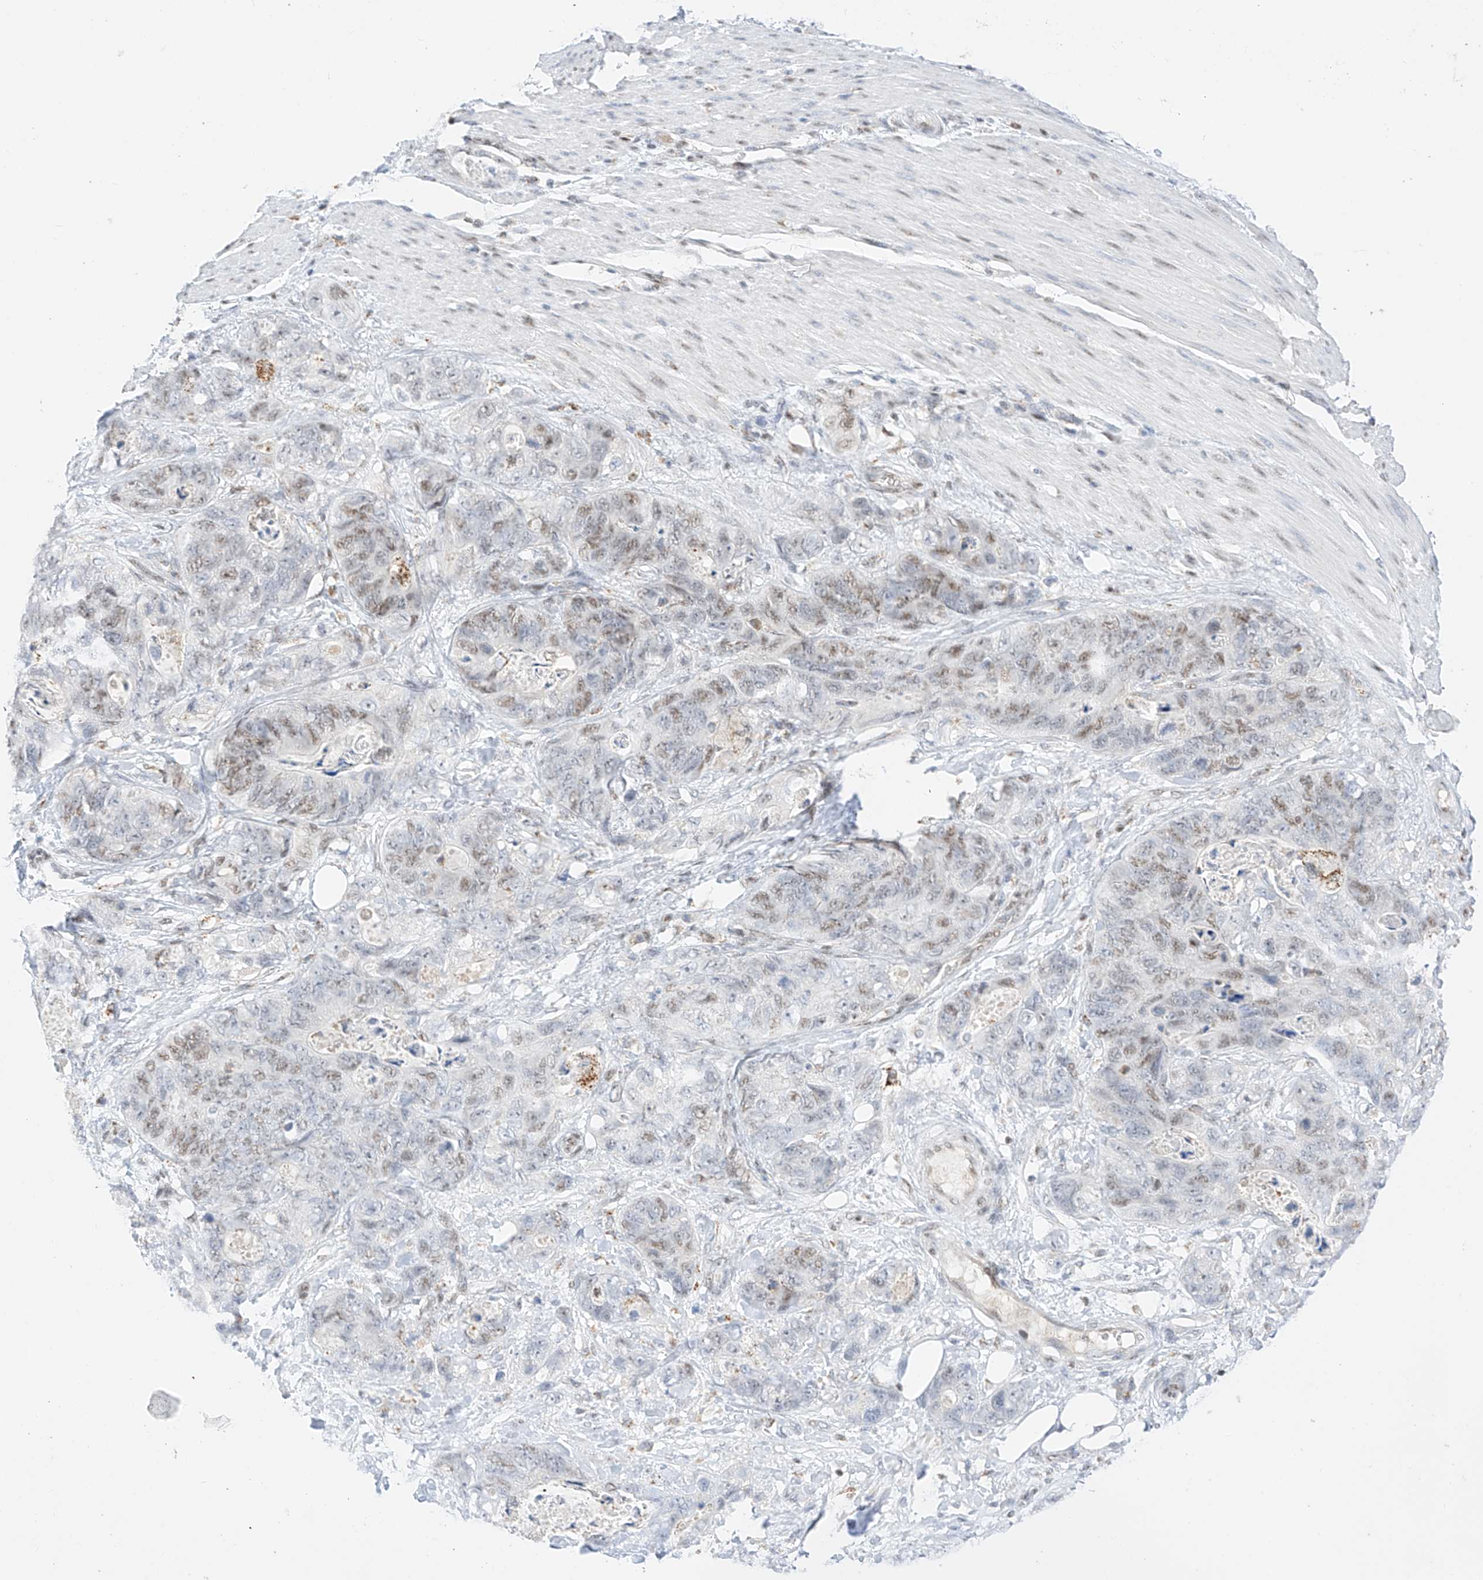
{"staining": {"intensity": "weak", "quantity": "25%-75%", "location": "nuclear"}, "tissue": "stomach cancer", "cell_type": "Tumor cells", "image_type": "cancer", "snomed": [{"axis": "morphology", "description": "Normal tissue, NOS"}, {"axis": "morphology", "description": "Adenocarcinoma, NOS"}, {"axis": "topography", "description": "Stomach"}], "caption": "Adenocarcinoma (stomach) was stained to show a protein in brown. There is low levels of weak nuclear staining in about 25%-75% of tumor cells.", "gene": "NRF1", "patient": {"sex": "female", "age": 89}}